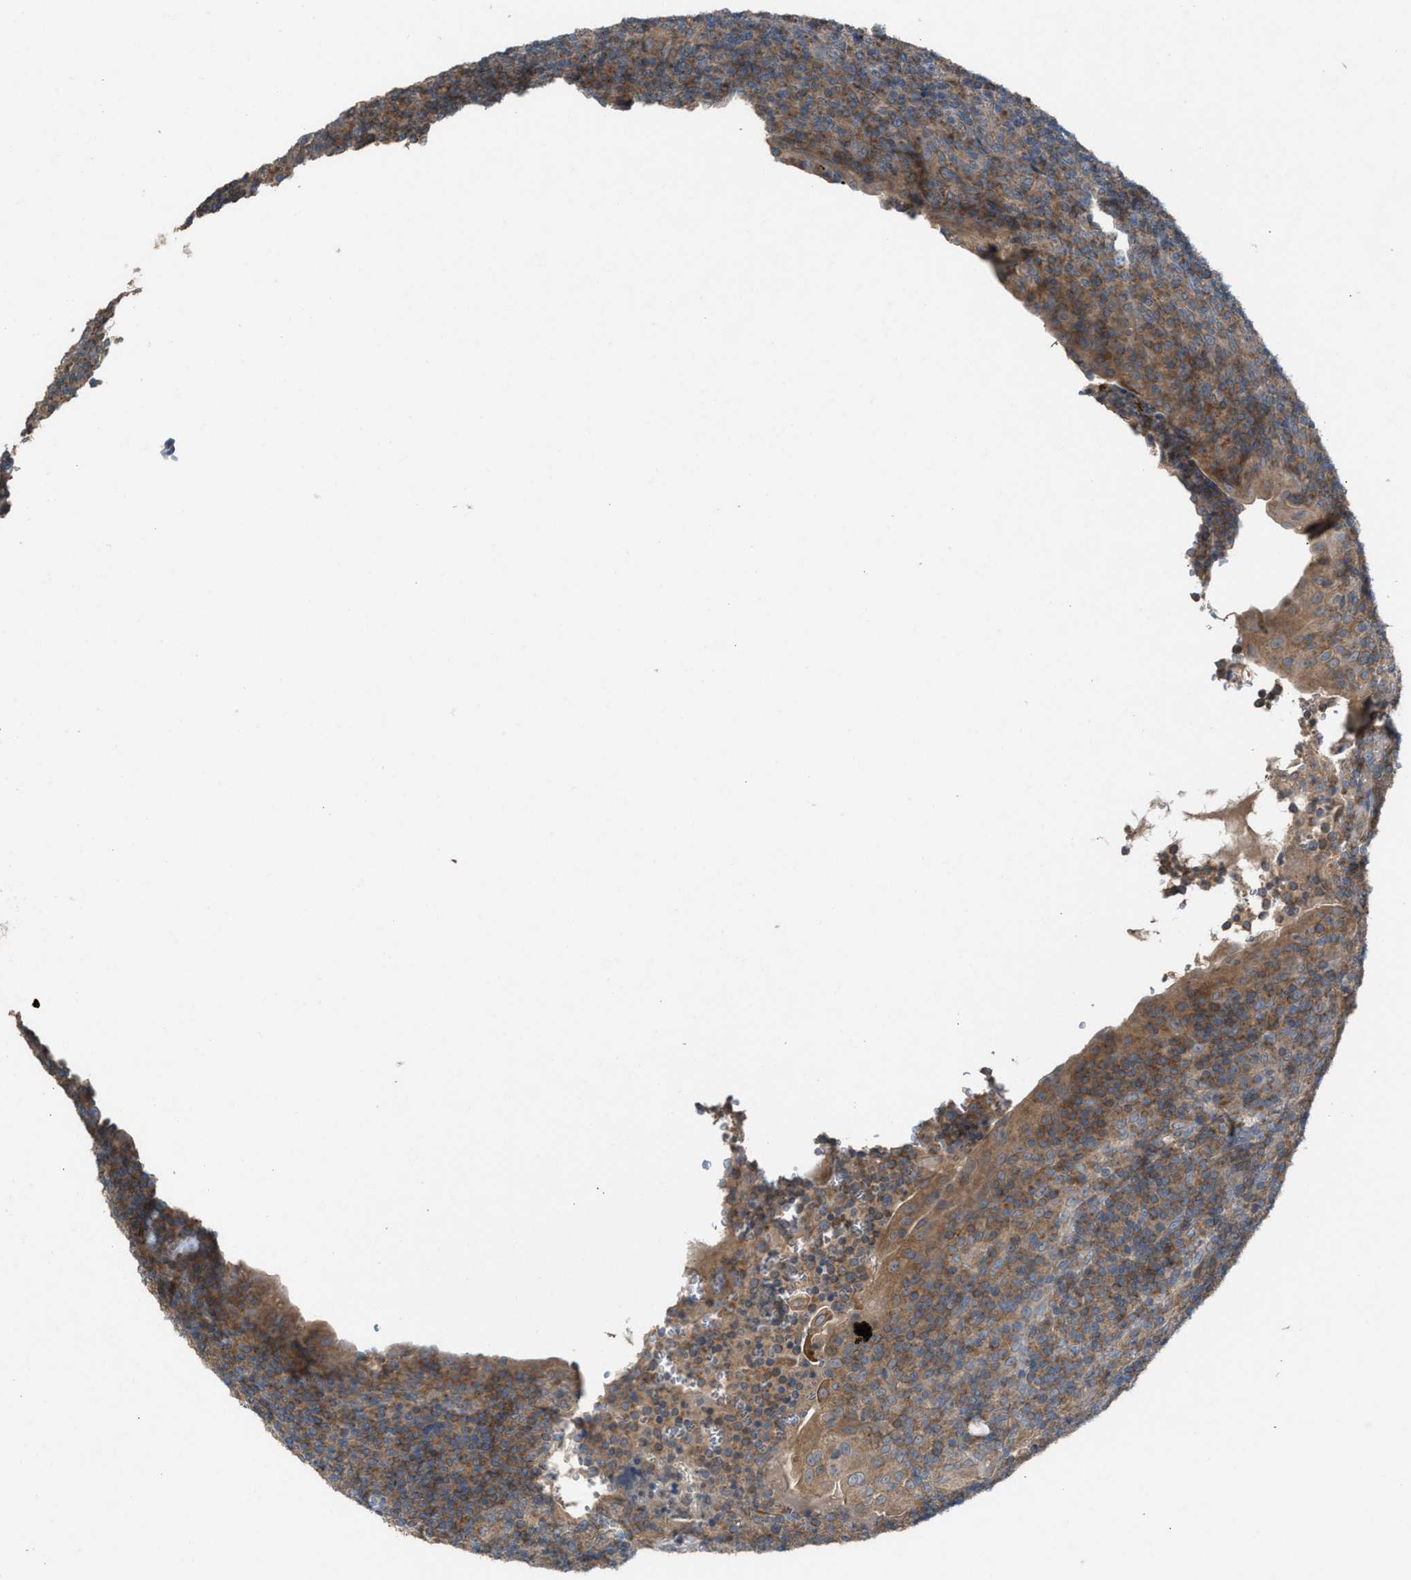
{"staining": {"intensity": "moderate", "quantity": ">75%", "location": "cytoplasmic/membranous"}, "tissue": "tonsil", "cell_type": "Germinal center cells", "image_type": "normal", "snomed": [{"axis": "morphology", "description": "Normal tissue, NOS"}, {"axis": "topography", "description": "Tonsil"}], "caption": "A medium amount of moderate cytoplasmic/membranous staining is present in about >75% of germinal center cells in benign tonsil.", "gene": "TPK1", "patient": {"sex": "male", "age": 37}}